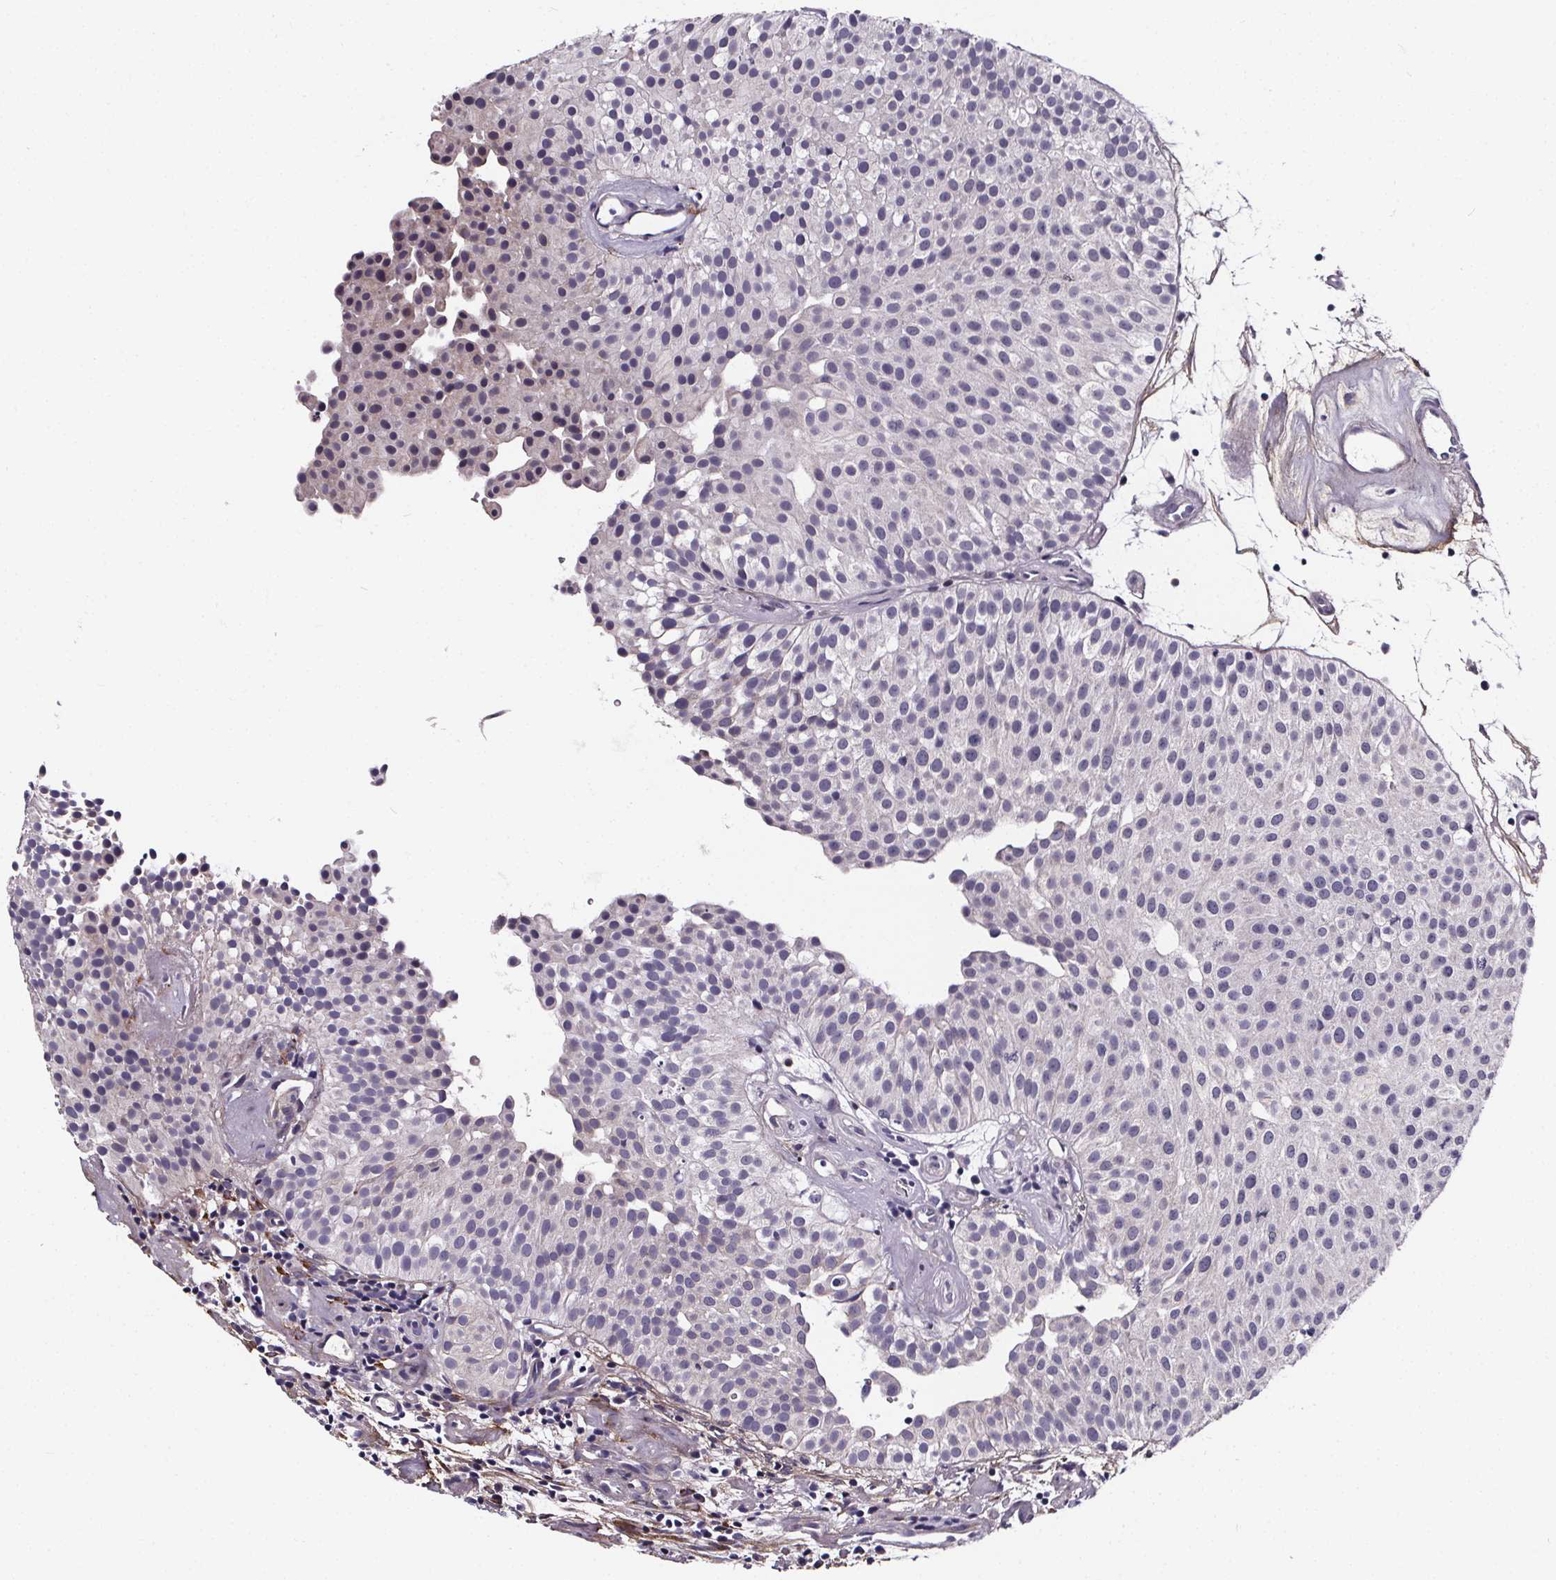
{"staining": {"intensity": "negative", "quantity": "none", "location": "none"}, "tissue": "urothelial cancer", "cell_type": "Tumor cells", "image_type": "cancer", "snomed": [{"axis": "morphology", "description": "Urothelial carcinoma, Low grade"}, {"axis": "topography", "description": "Urinary bladder"}], "caption": "Low-grade urothelial carcinoma stained for a protein using immunohistochemistry (IHC) reveals no staining tumor cells.", "gene": "AEBP1", "patient": {"sex": "female", "age": 87}}